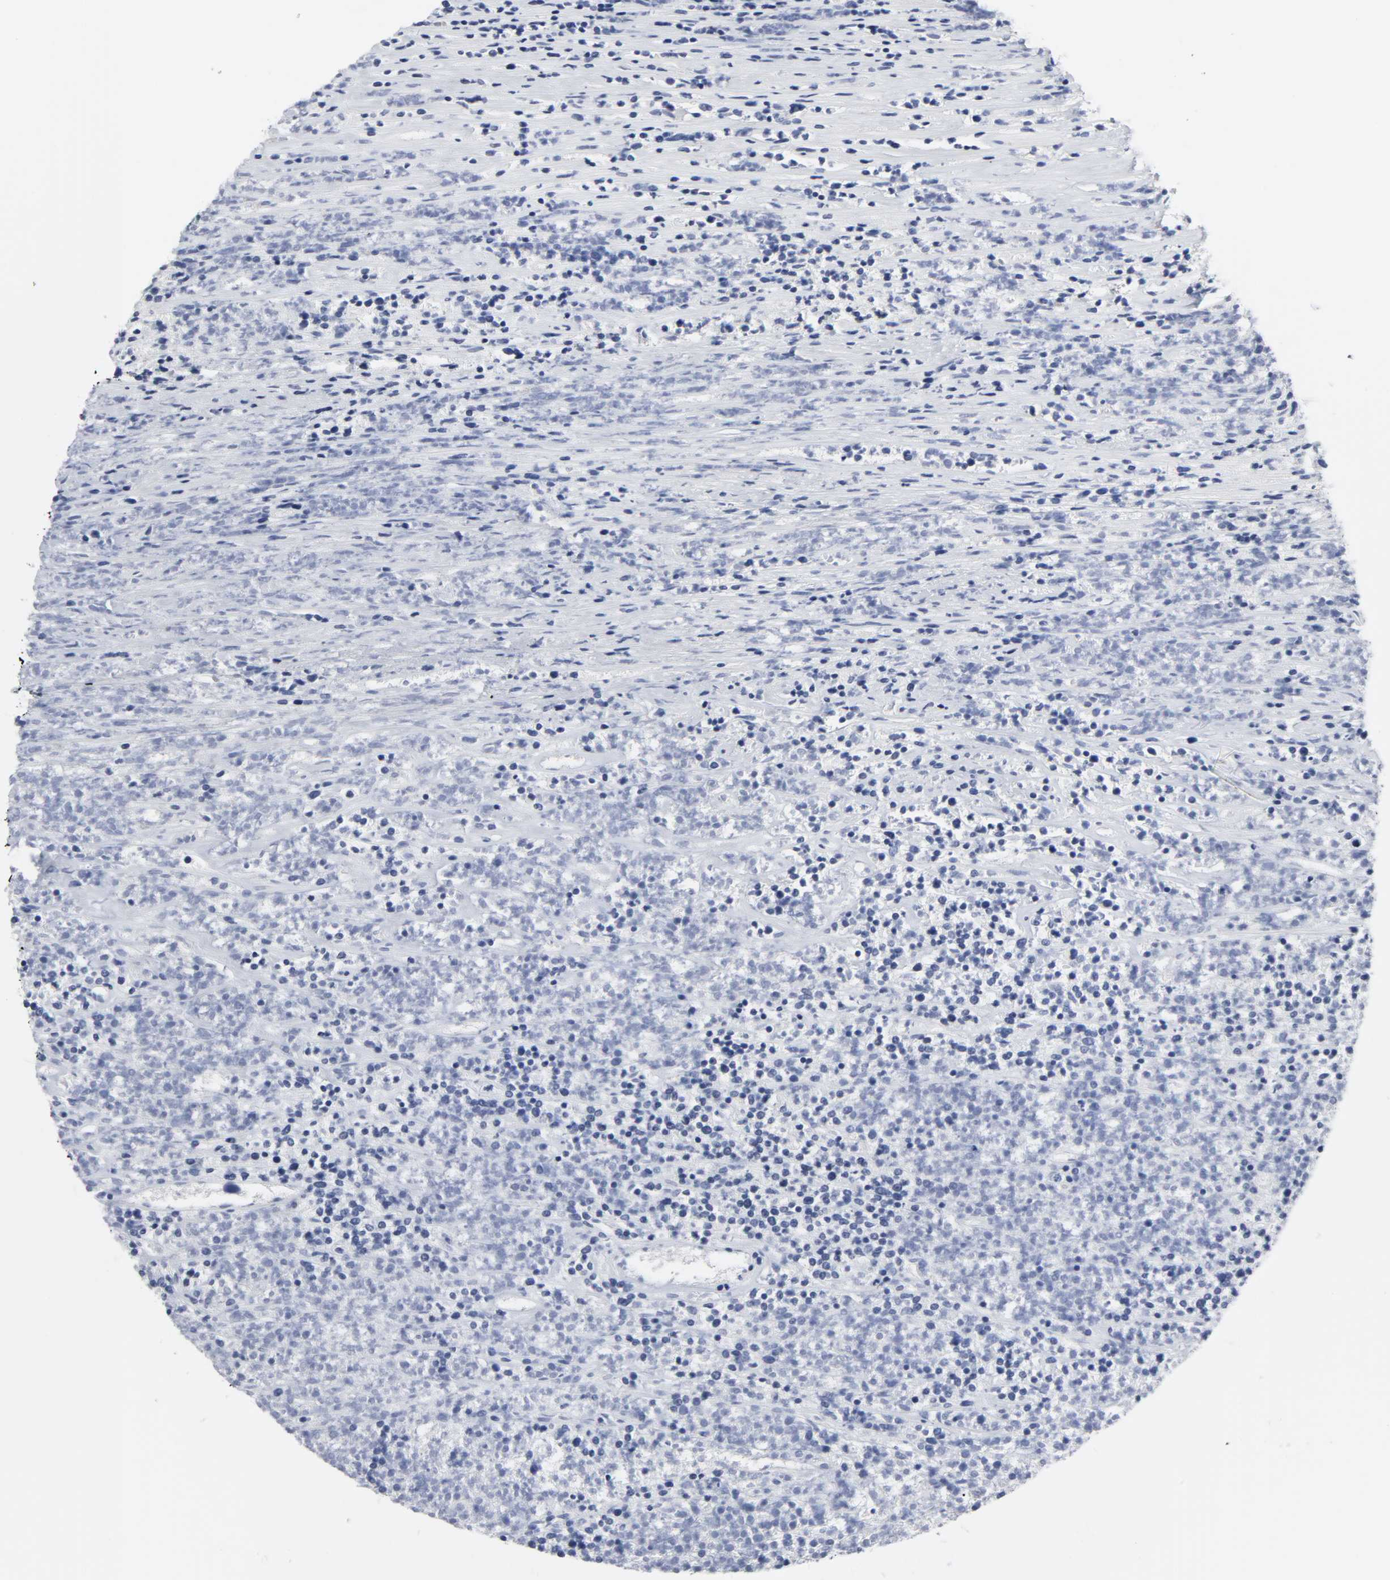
{"staining": {"intensity": "negative", "quantity": "none", "location": "none"}, "tissue": "lymphoma", "cell_type": "Tumor cells", "image_type": "cancer", "snomed": [{"axis": "morphology", "description": "Malignant lymphoma, non-Hodgkin's type, High grade"}, {"axis": "topography", "description": "Lymph node"}], "caption": "Protein analysis of lymphoma demonstrates no significant positivity in tumor cells.", "gene": "GRHL2", "patient": {"sex": "female", "age": 73}}